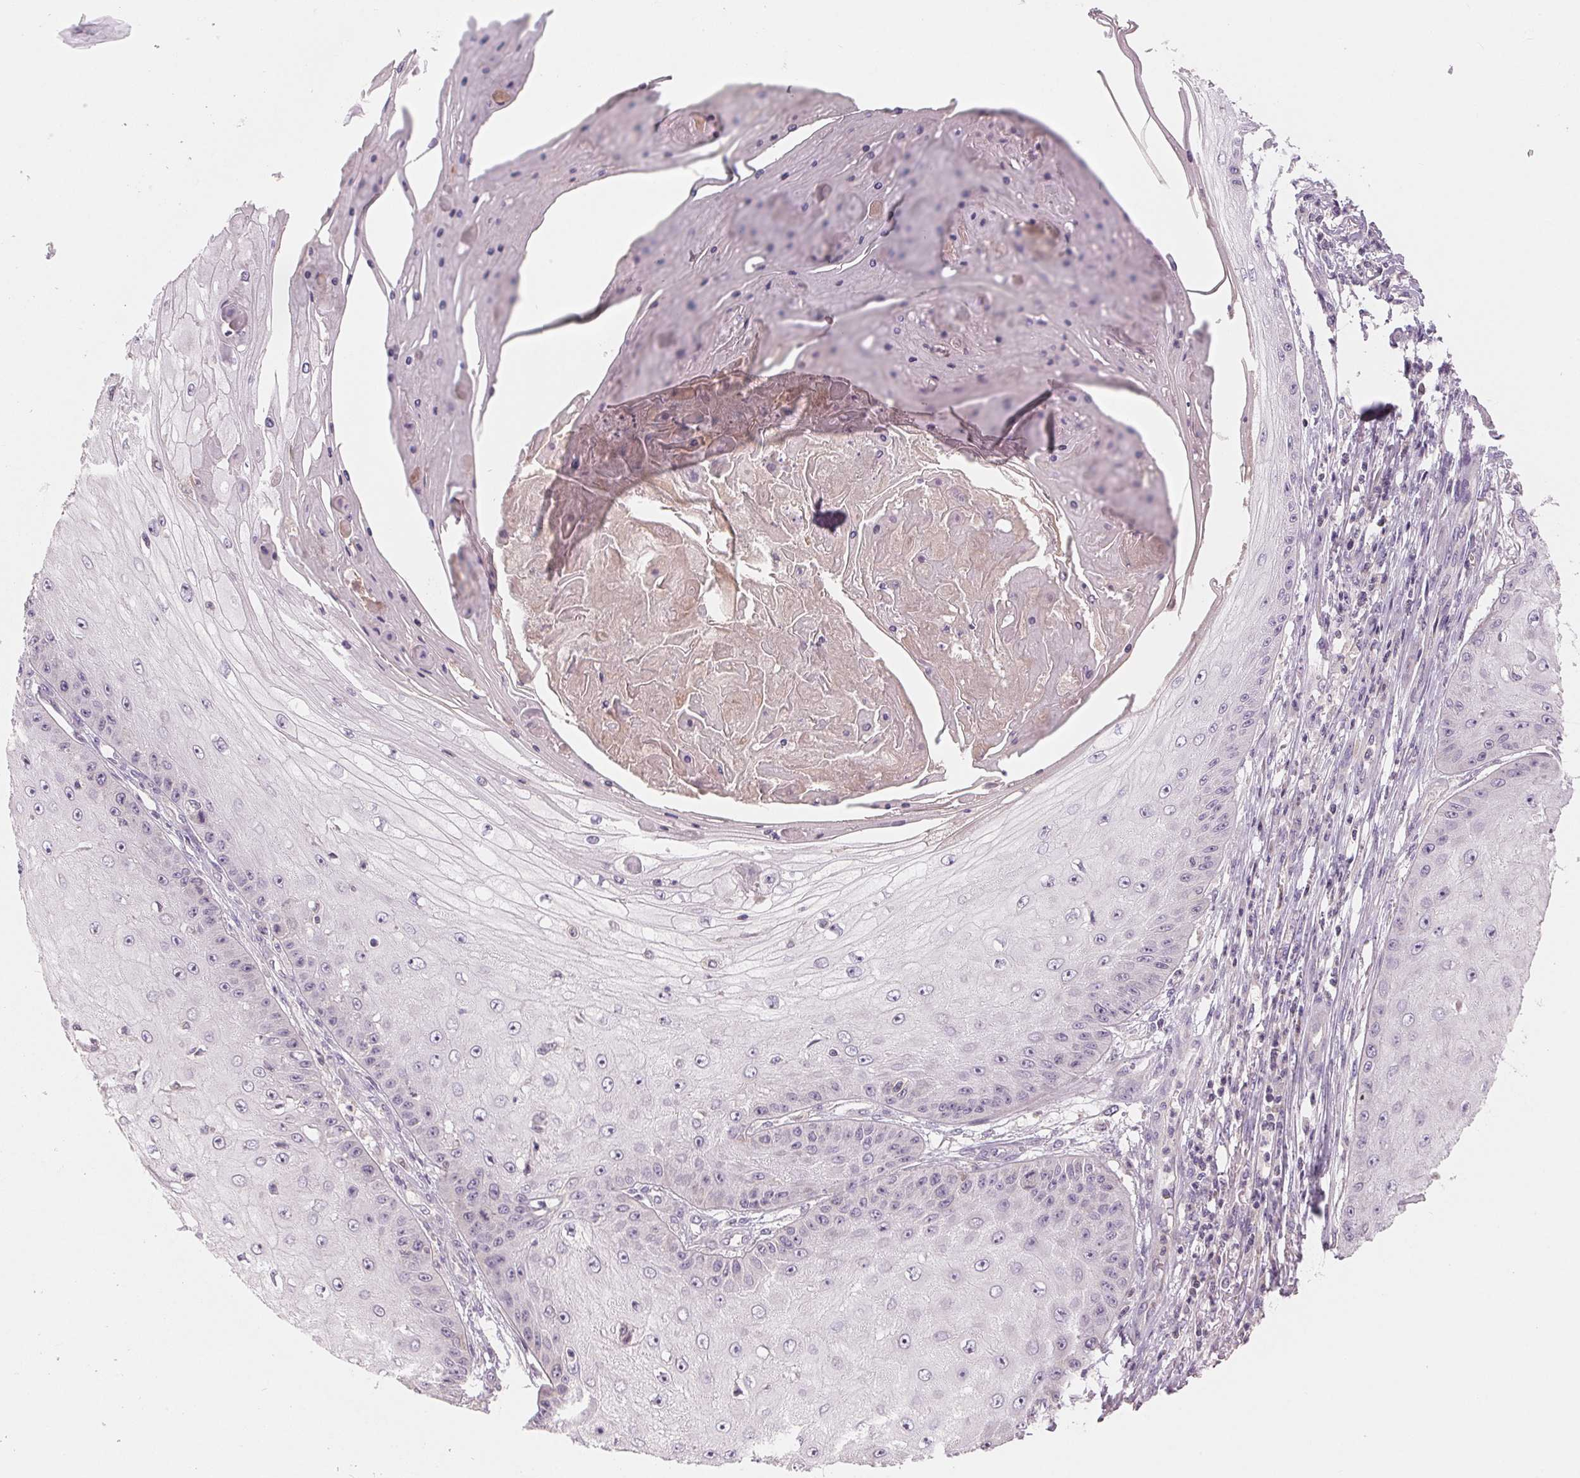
{"staining": {"intensity": "negative", "quantity": "none", "location": "none"}, "tissue": "skin cancer", "cell_type": "Tumor cells", "image_type": "cancer", "snomed": [{"axis": "morphology", "description": "Squamous cell carcinoma, NOS"}, {"axis": "topography", "description": "Skin"}], "caption": "DAB (3,3'-diaminobenzidine) immunohistochemical staining of human squamous cell carcinoma (skin) demonstrates no significant expression in tumor cells. (DAB immunohistochemistry (IHC), high magnification).", "gene": "AQP8", "patient": {"sex": "male", "age": 70}}